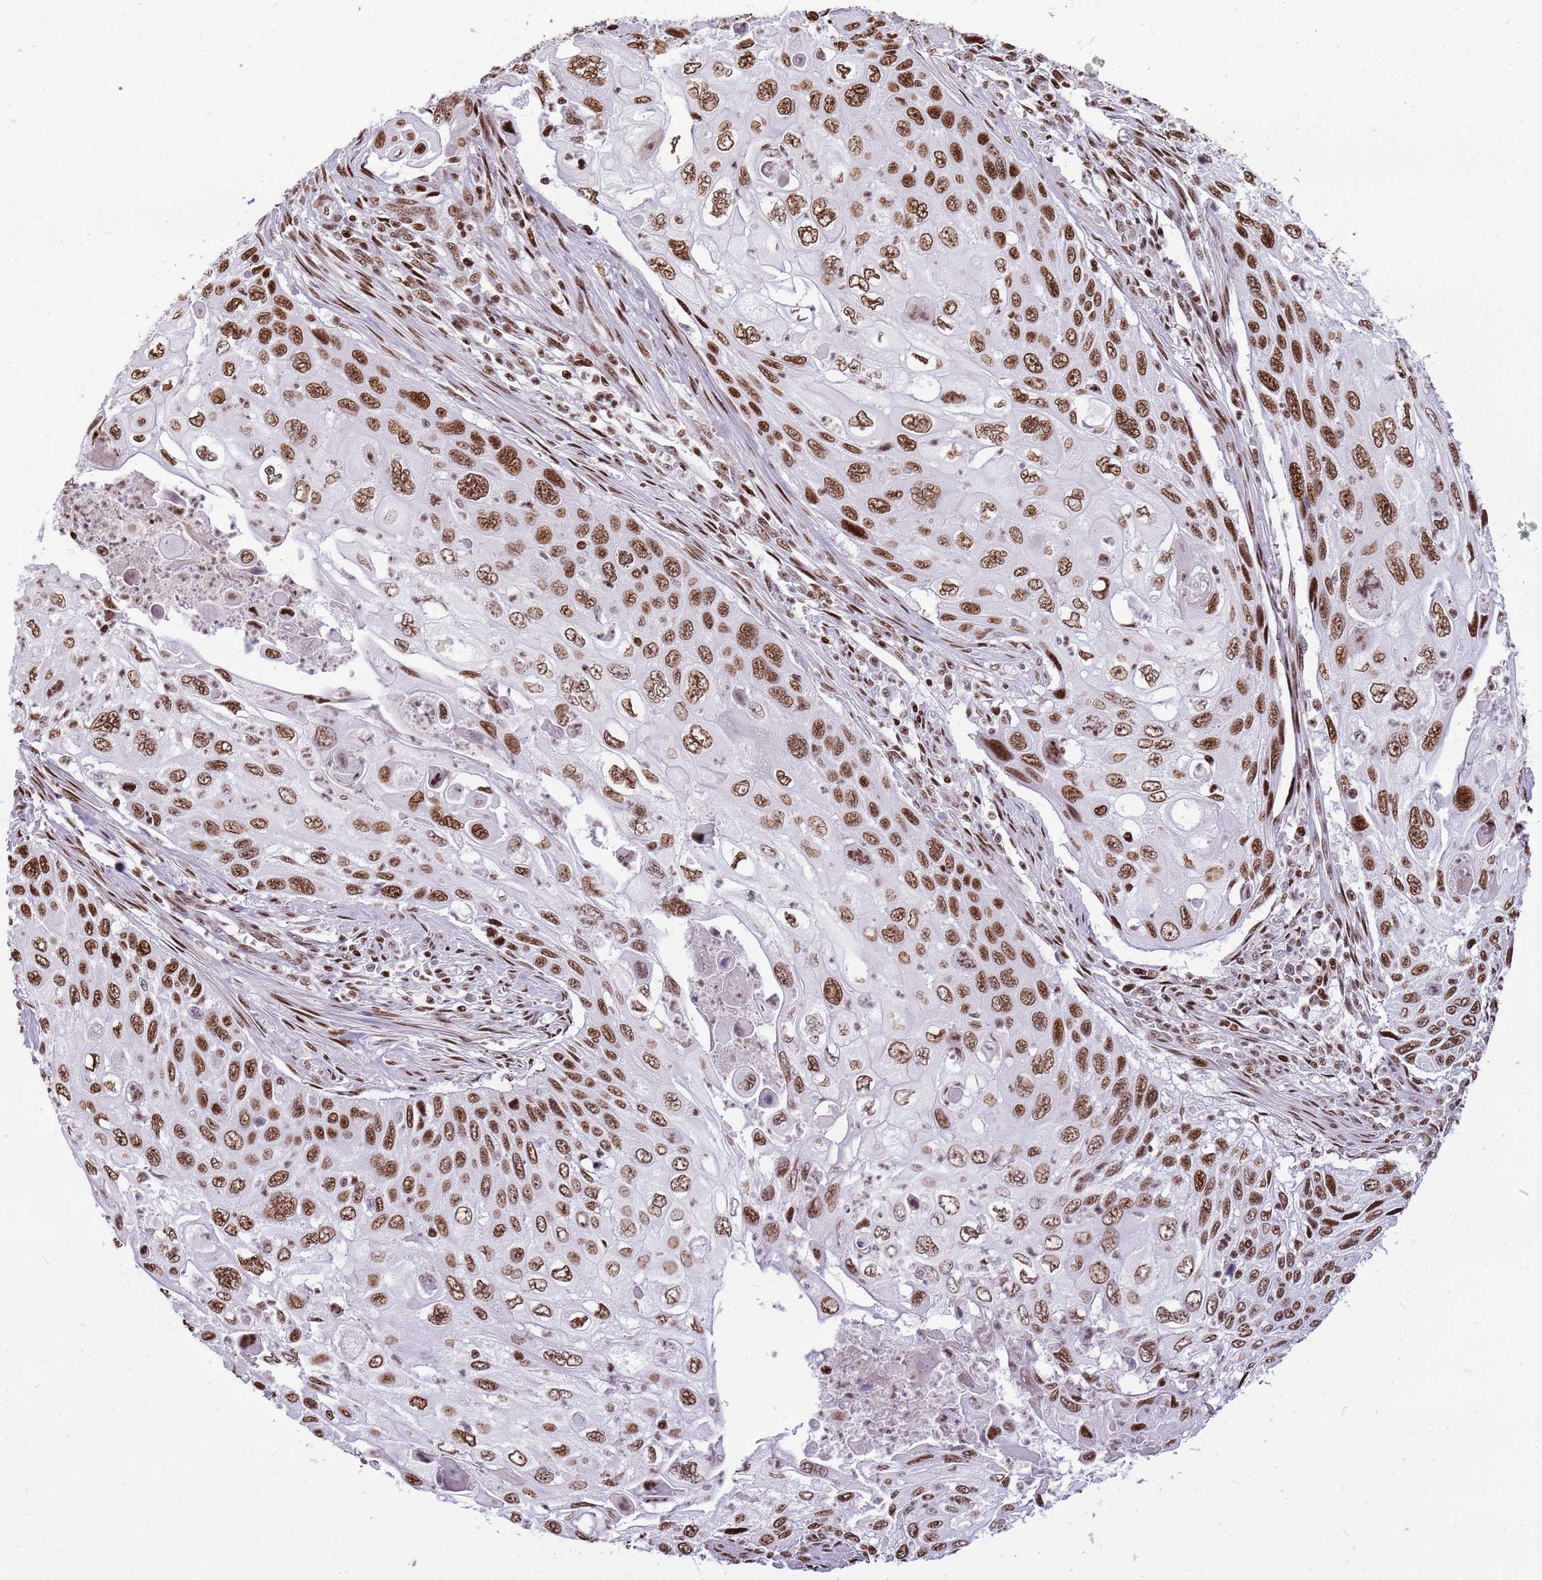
{"staining": {"intensity": "moderate", "quantity": ">75%", "location": "nuclear"}, "tissue": "cervical cancer", "cell_type": "Tumor cells", "image_type": "cancer", "snomed": [{"axis": "morphology", "description": "Squamous cell carcinoma, NOS"}, {"axis": "topography", "description": "Cervix"}], "caption": "This image reveals immunohistochemistry staining of human cervical cancer (squamous cell carcinoma), with medium moderate nuclear expression in approximately >75% of tumor cells.", "gene": "WASHC4", "patient": {"sex": "female", "age": 70}}